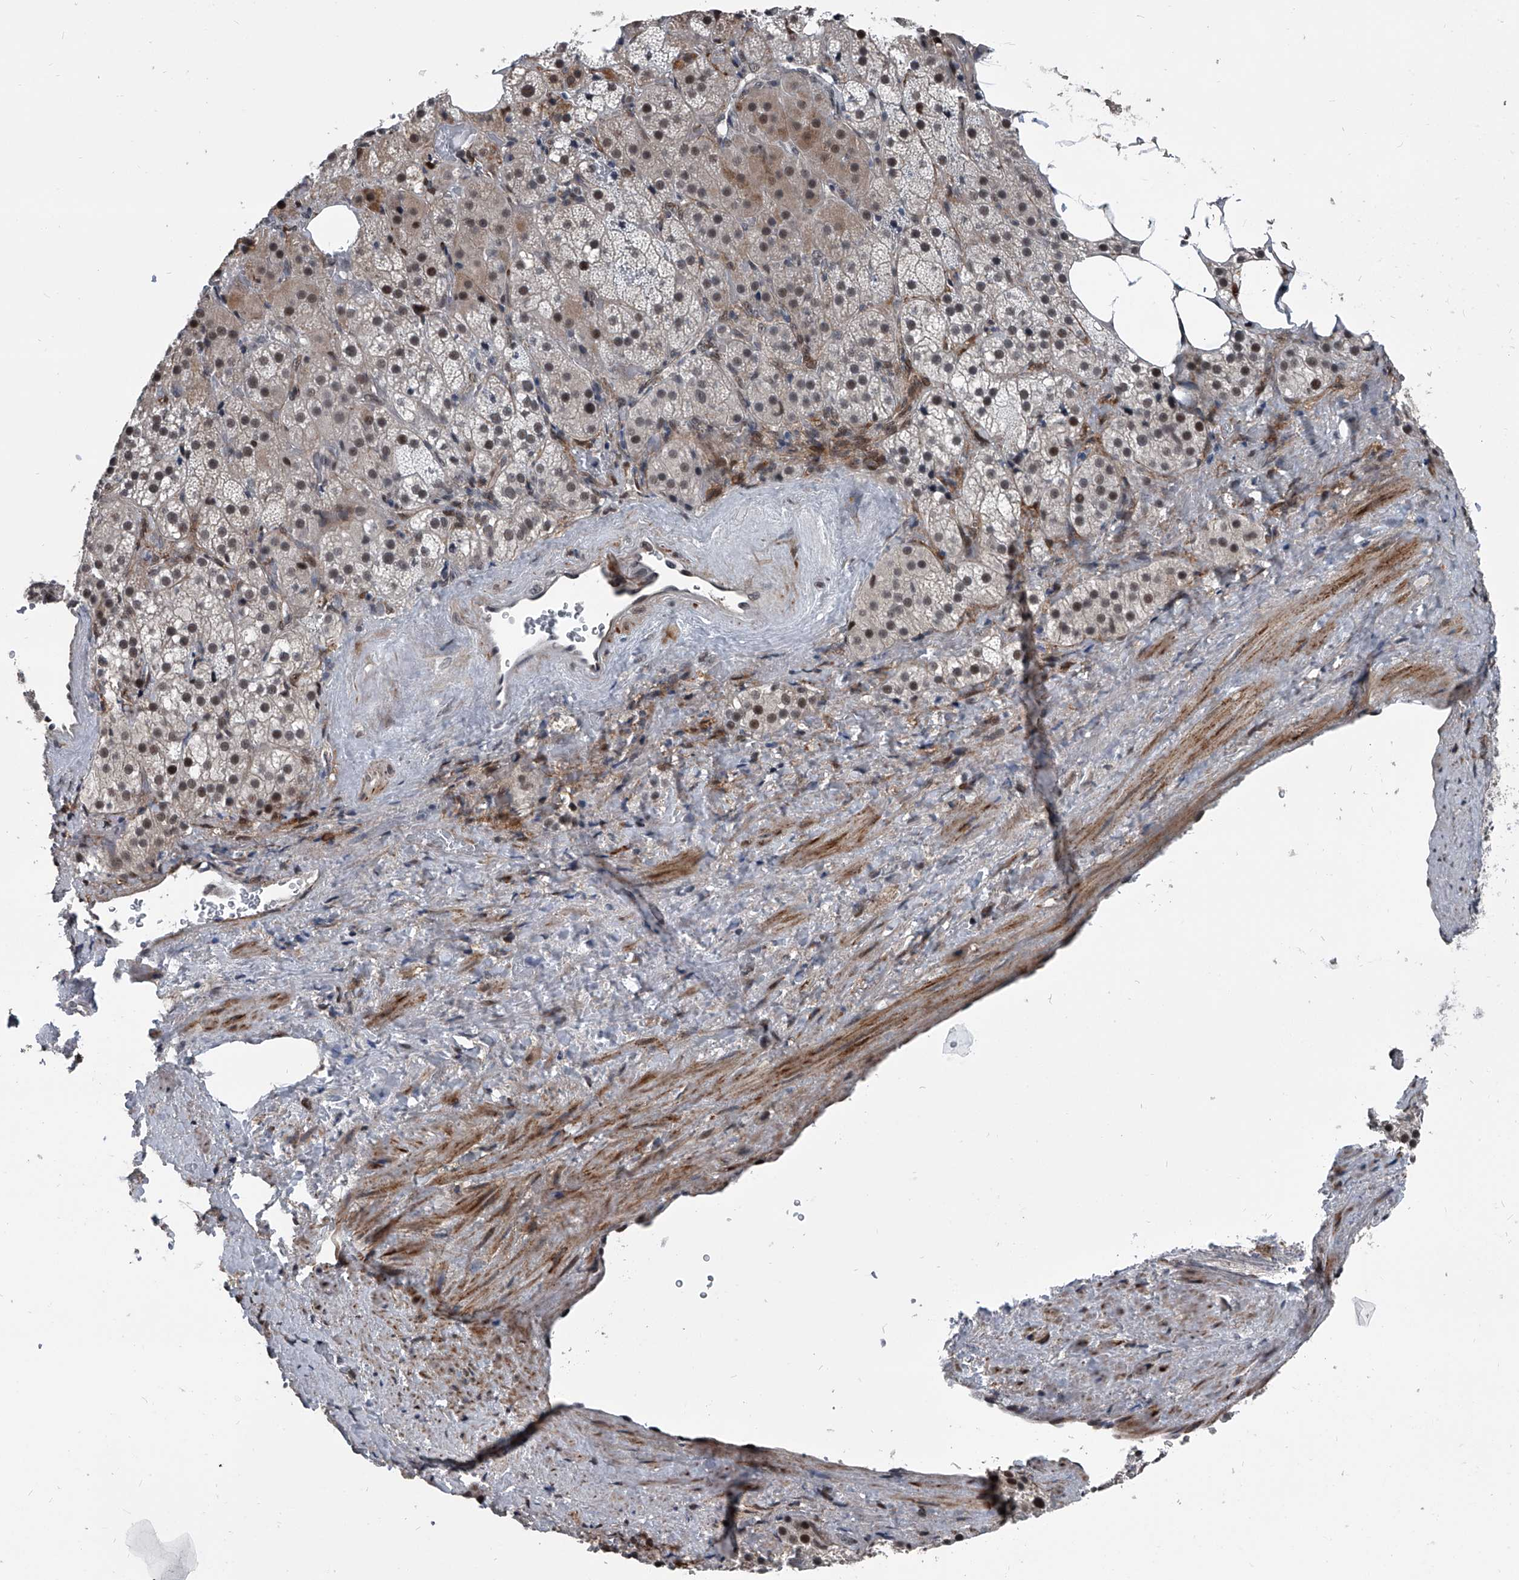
{"staining": {"intensity": "moderate", "quantity": "25%-75%", "location": "nuclear"}, "tissue": "adrenal gland", "cell_type": "Glandular cells", "image_type": "normal", "snomed": [{"axis": "morphology", "description": "Normal tissue, NOS"}, {"axis": "topography", "description": "Adrenal gland"}], "caption": "A brown stain labels moderate nuclear staining of a protein in glandular cells of unremarkable human adrenal gland. Ihc stains the protein of interest in brown and the nuclei are stained blue.", "gene": "MEN1", "patient": {"sex": "female", "age": 59}}